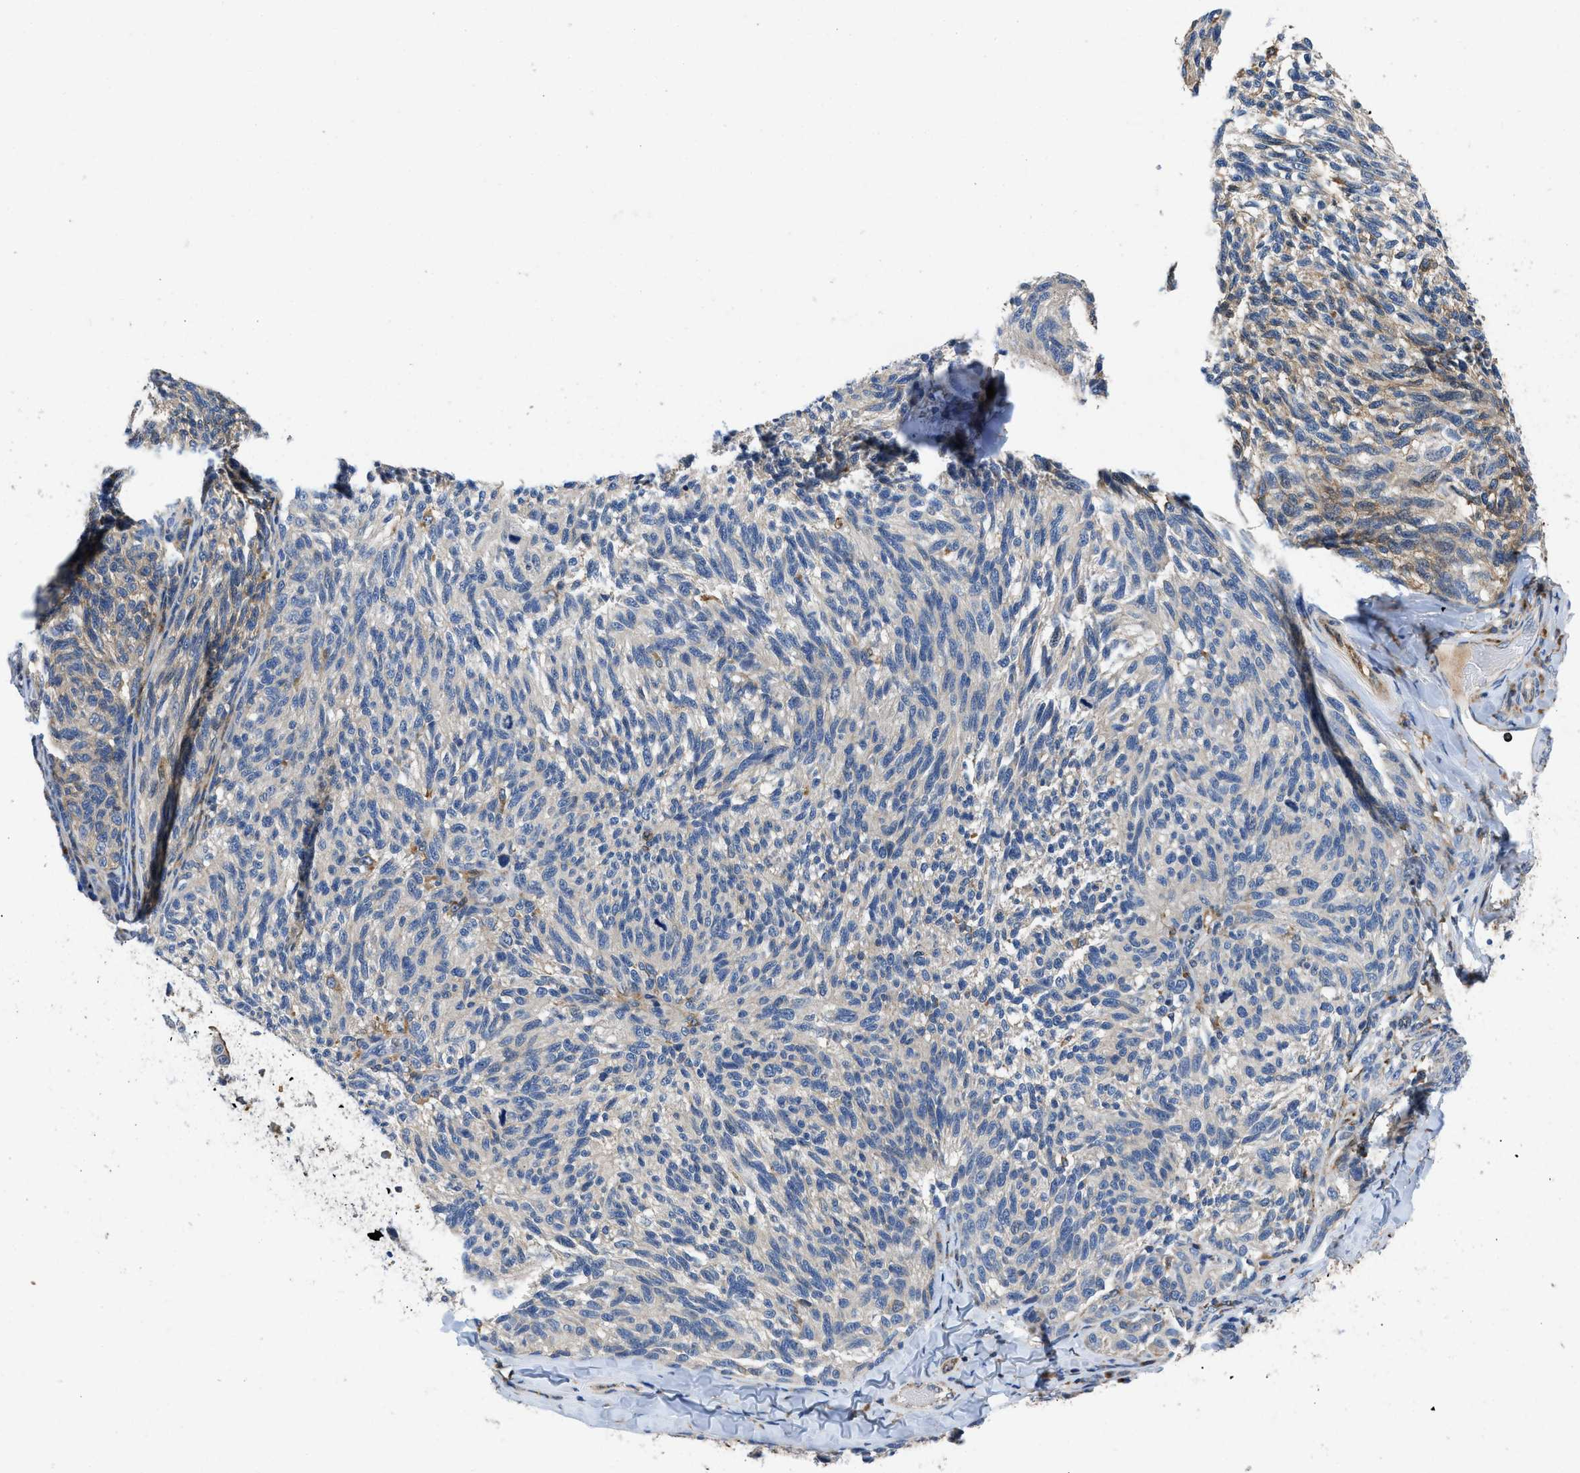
{"staining": {"intensity": "negative", "quantity": "none", "location": "none"}, "tissue": "melanoma", "cell_type": "Tumor cells", "image_type": "cancer", "snomed": [{"axis": "morphology", "description": "Malignant melanoma, NOS"}, {"axis": "topography", "description": "Skin"}], "caption": "IHC image of human melanoma stained for a protein (brown), which demonstrates no staining in tumor cells.", "gene": "ENPP4", "patient": {"sex": "female", "age": 73}}